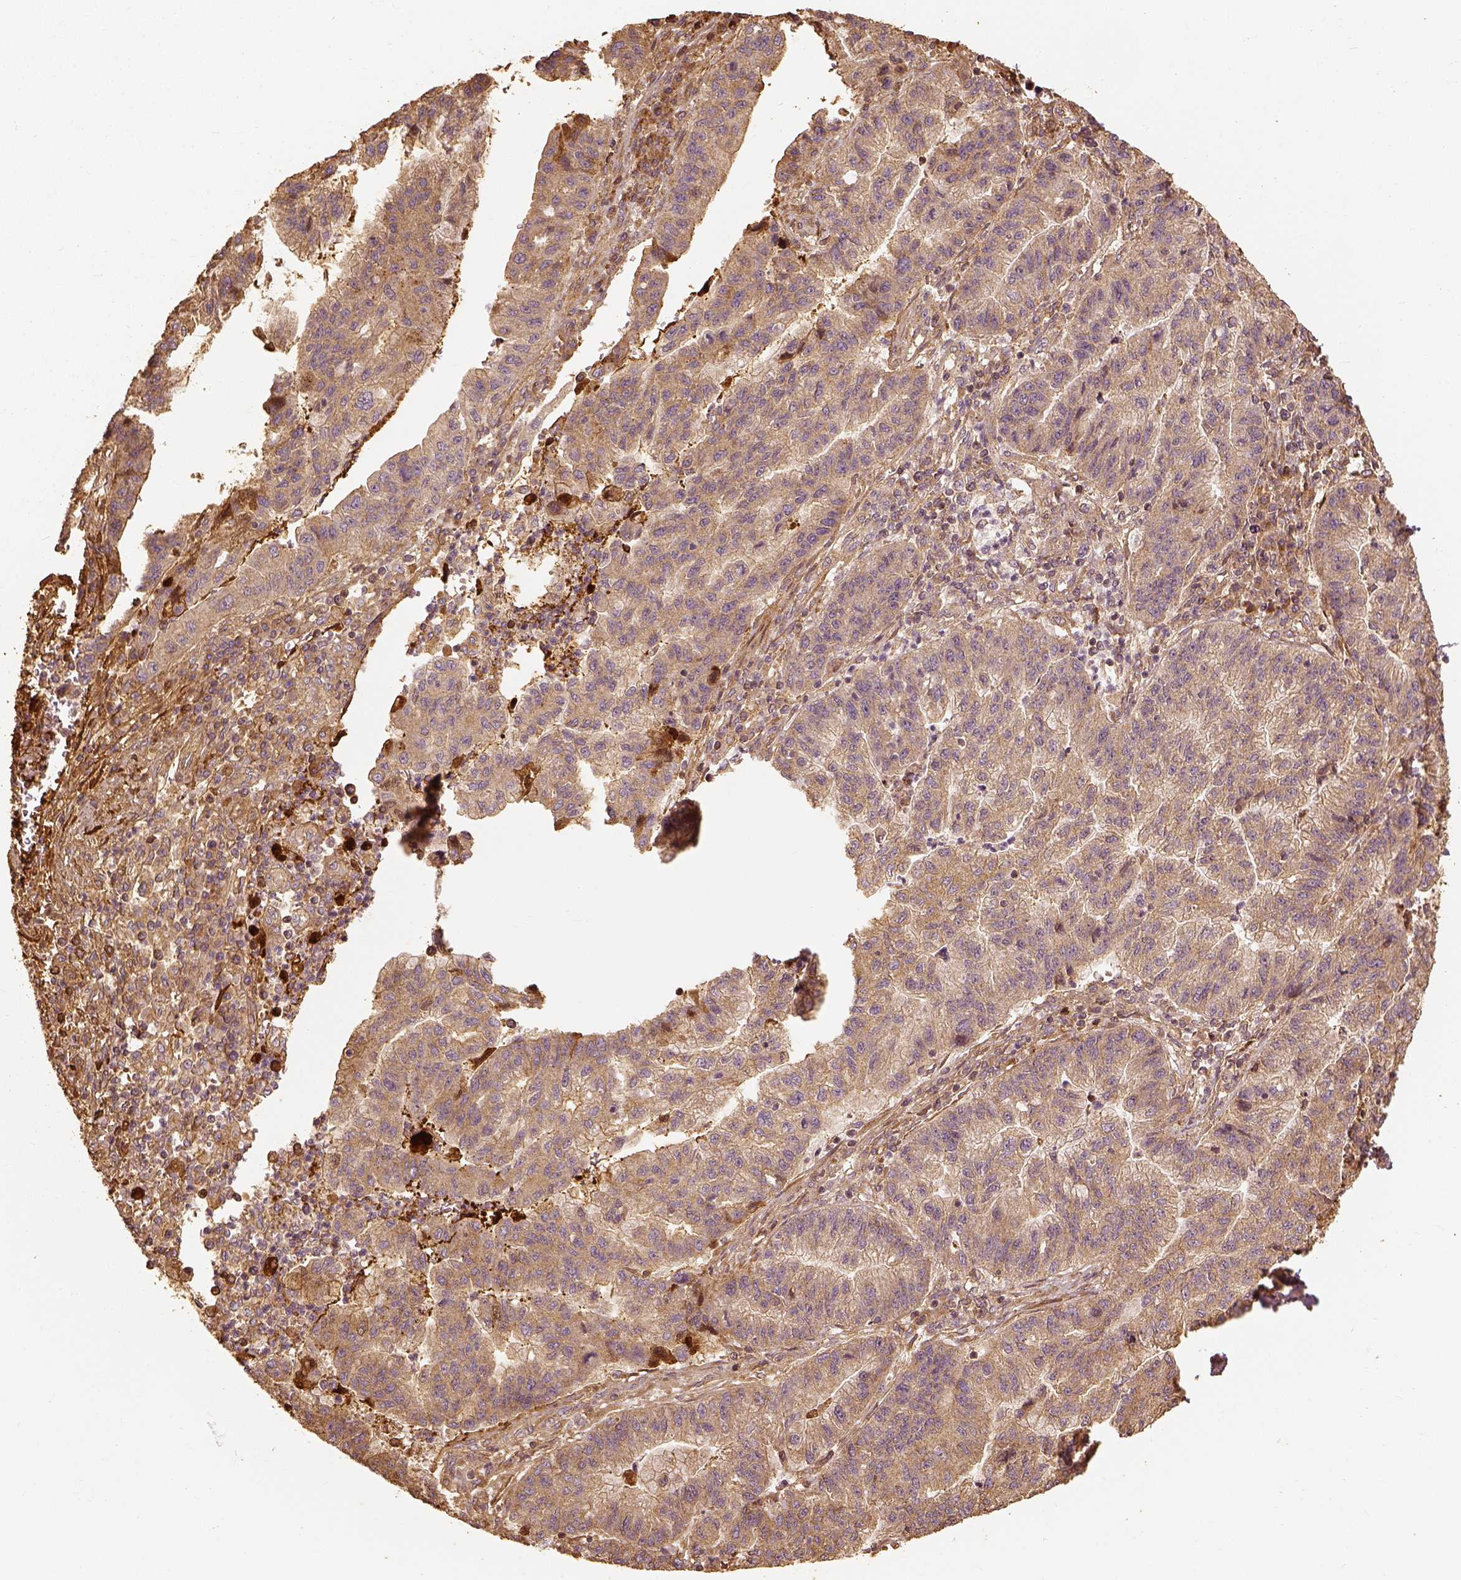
{"staining": {"intensity": "moderate", "quantity": ">75%", "location": "cytoplasmic/membranous"}, "tissue": "stomach cancer", "cell_type": "Tumor cells", "image_type": "cancer", "snomed": [{"axis": "morphology", "description": "Adenocarcinoma, NOS"}, {"axis": "topography", "description": "Stomach"}], "caption": "Tumor cells exhibit medium levels of moderate cytoplasmic/membranous staining in approximately >75% of cells in stomach cancer (adenocarcinoma).", "gene": "VEGFA", "patient": {"sex": "male", "age": 83}}